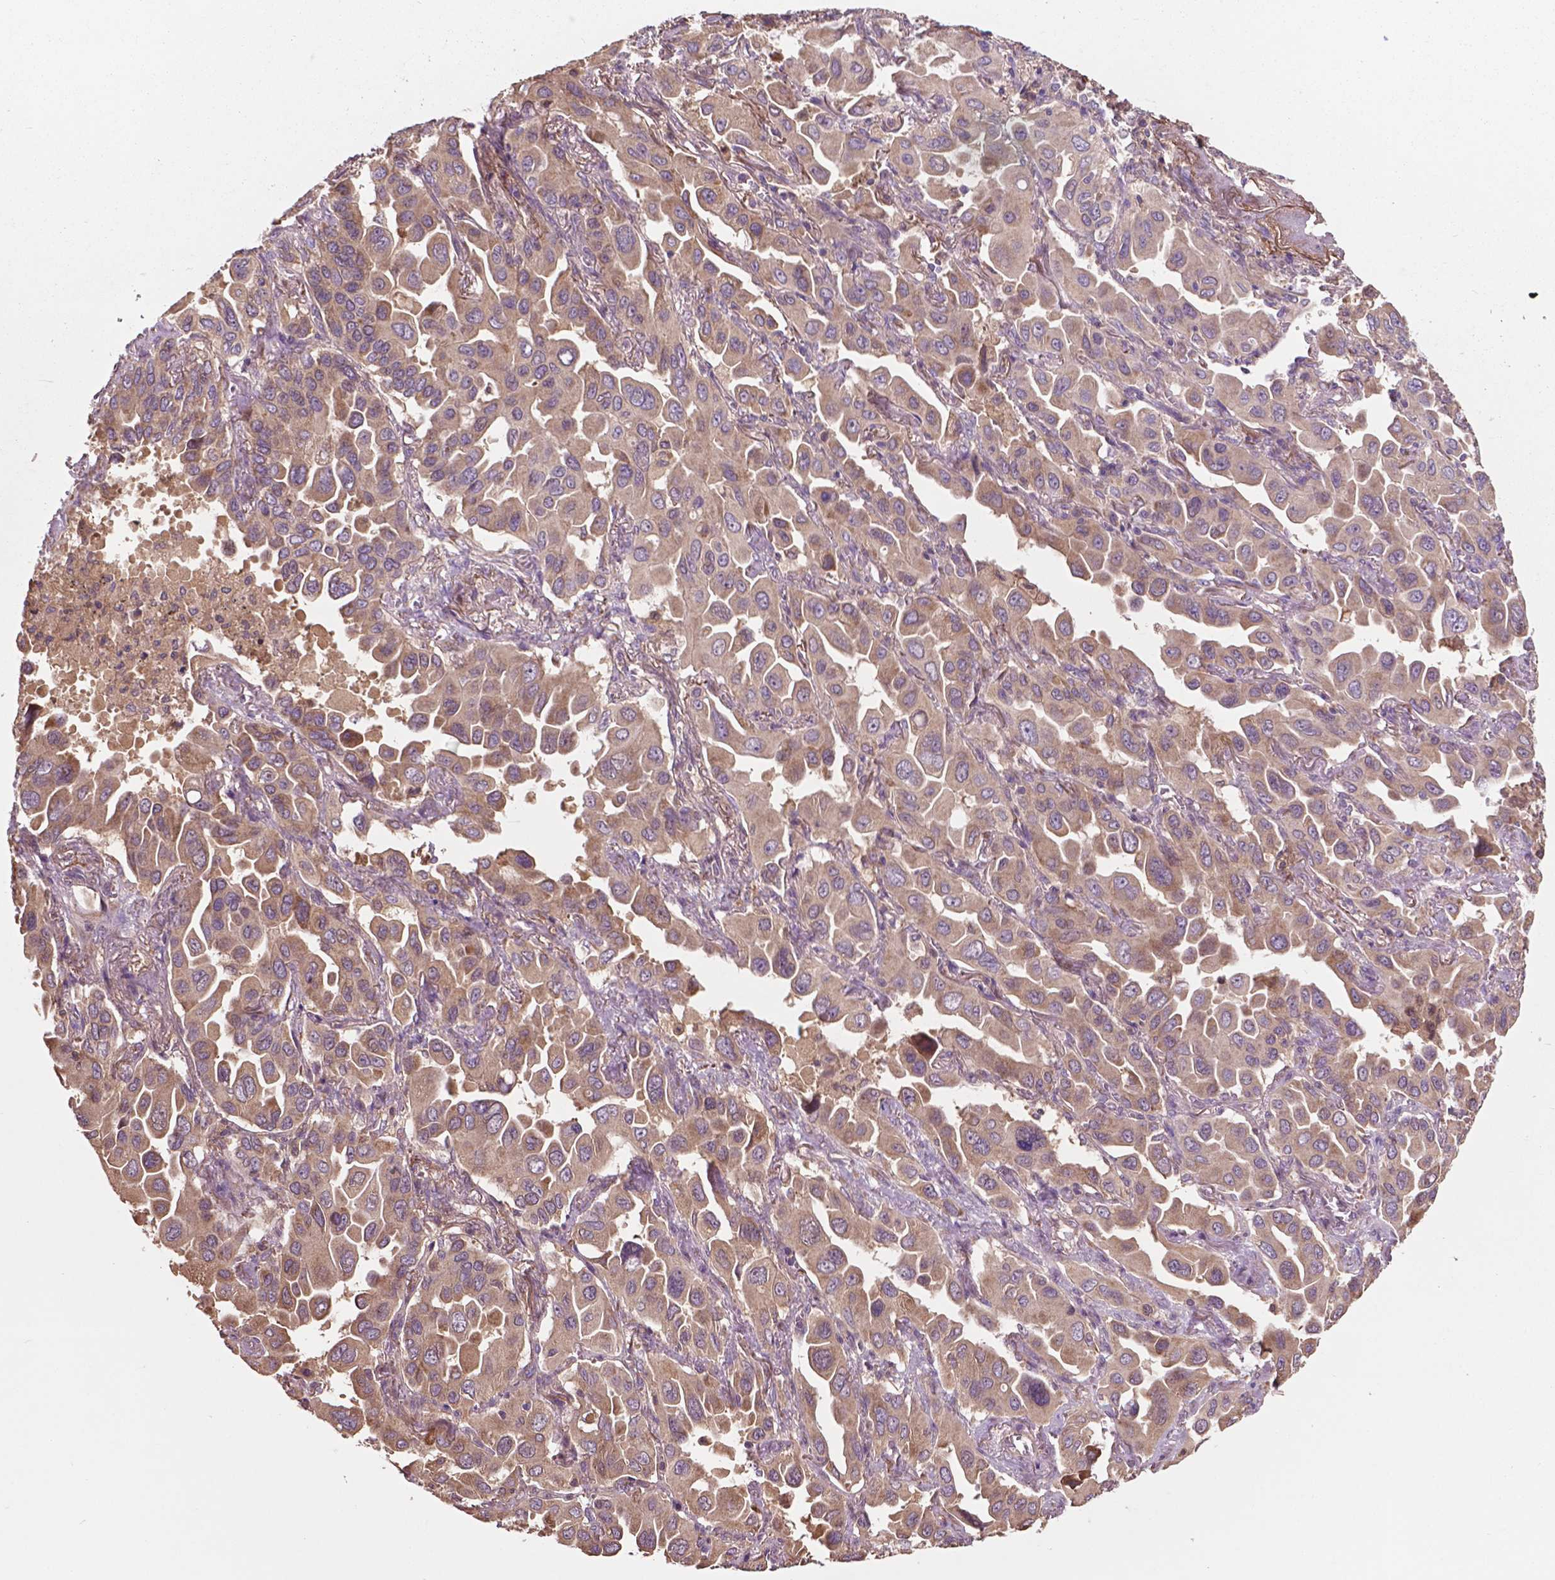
{"staining": {"intensity": "moderate", "quantity": ">75%", "location": "cytoplasmic/membranous"}, "tissue": "lung cancer", "cell_type": "Tumor cells", "image_type": "cancer", "snomed": [{"axis": "morphology", "description": "Adenocarcinoma, NOS"}, {"axis": "topography", "description": "Lung"}], "caption": "Immunohistochemical staining of adenocarcinoma (lung) demonstrates moderate cytoplasmic/membranous protein positivity in about >75% of tumor cells.", "gene": "GJA9", "patient": {"sex": "male", "age": 64}}